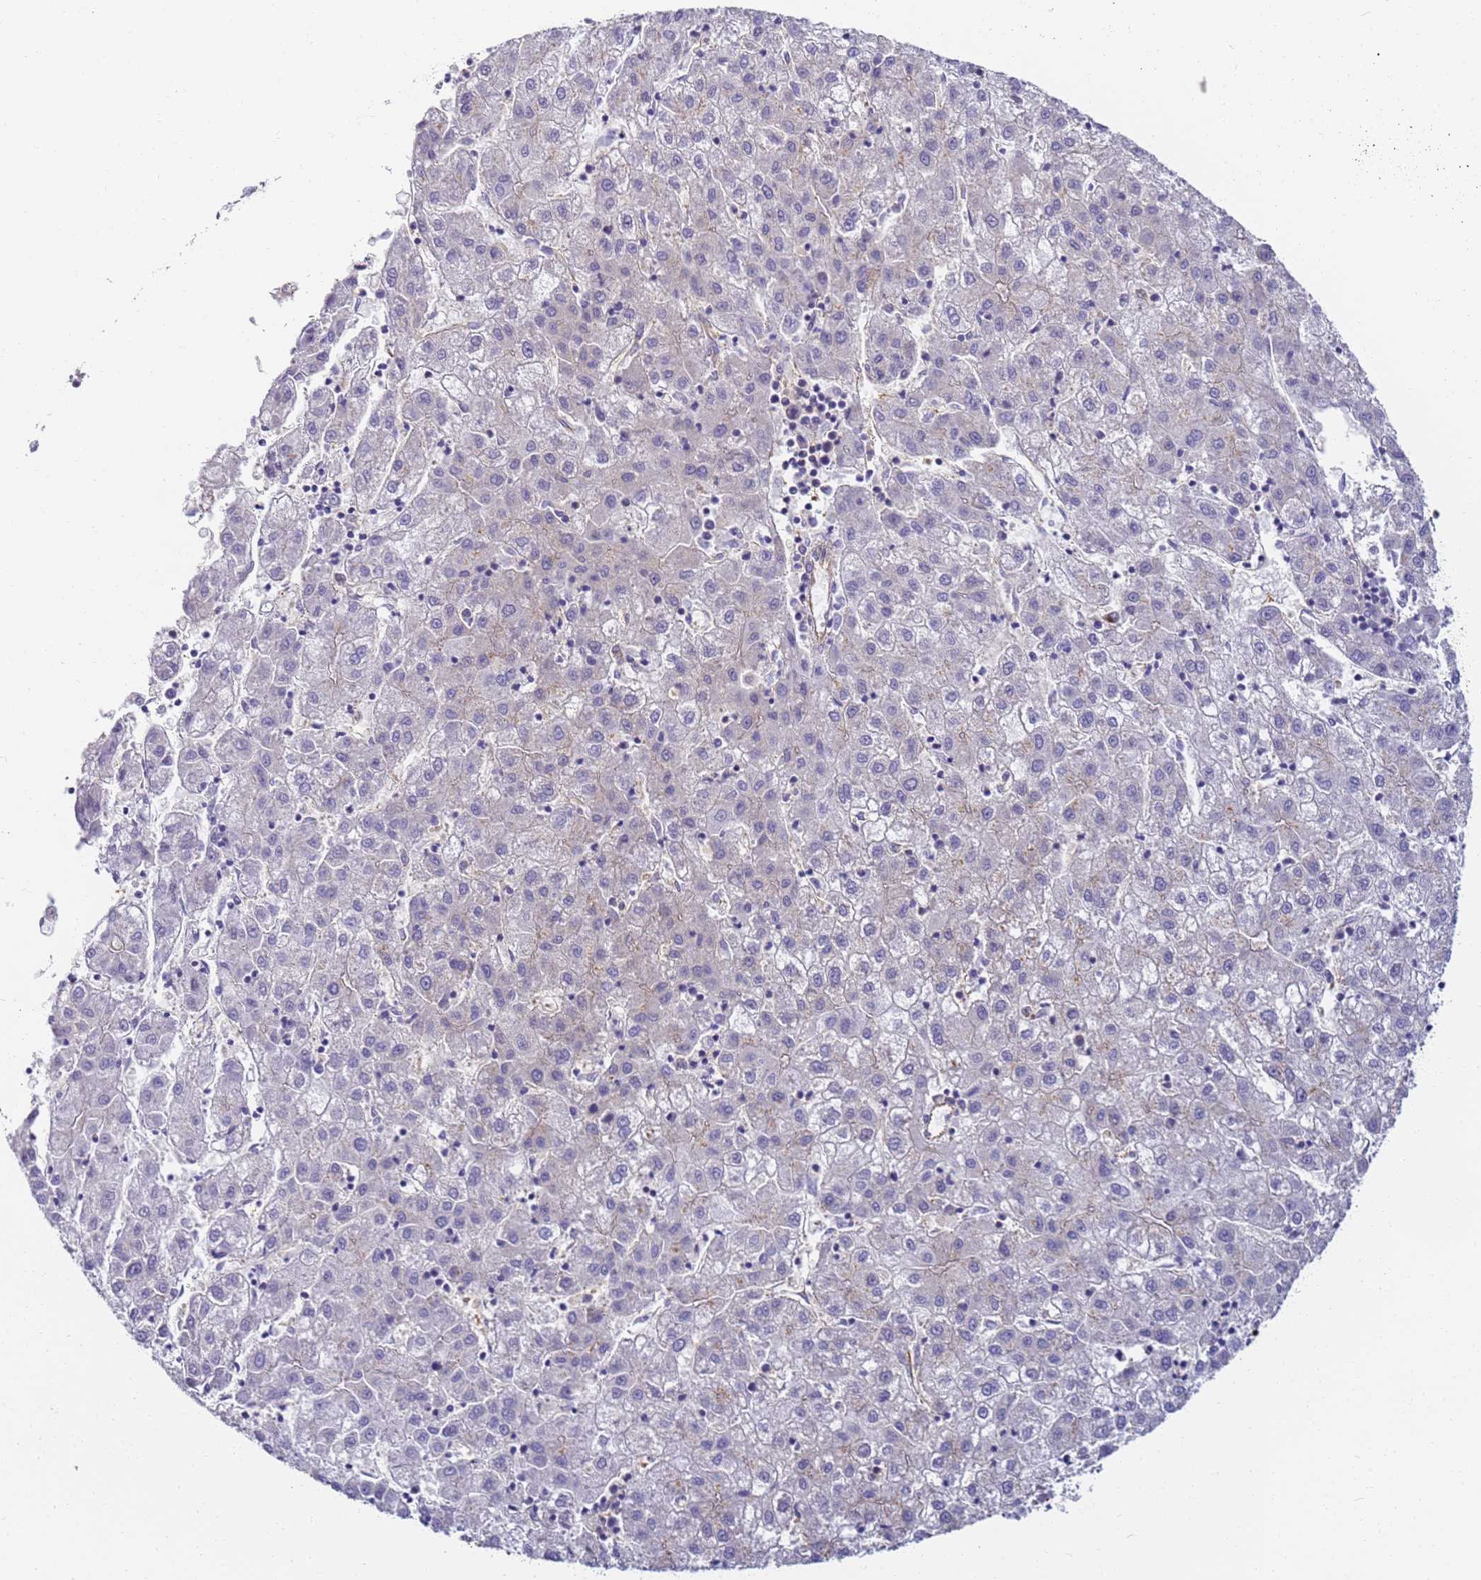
{"staining": {"intensity": "weak", "quantity": "<25%", "location": "cytoplasmic/membranous"}, "tissue": "liver cancer", "cell_type": "Tumor cells", "image_type": "cancer", "snomed": [{"axis": "morphology", "description": "Carcinoma, Hepatocellular, NOS"}, {"axis": "topography", "description": "Liver"}], "caption": "The immunohistochemistry (IHC) histopathology image has no significant positivity in tumor cells of liver cancer tissue.", "gene": "DYNC1I2", "patient": {"sex": "male", "age": 72}}